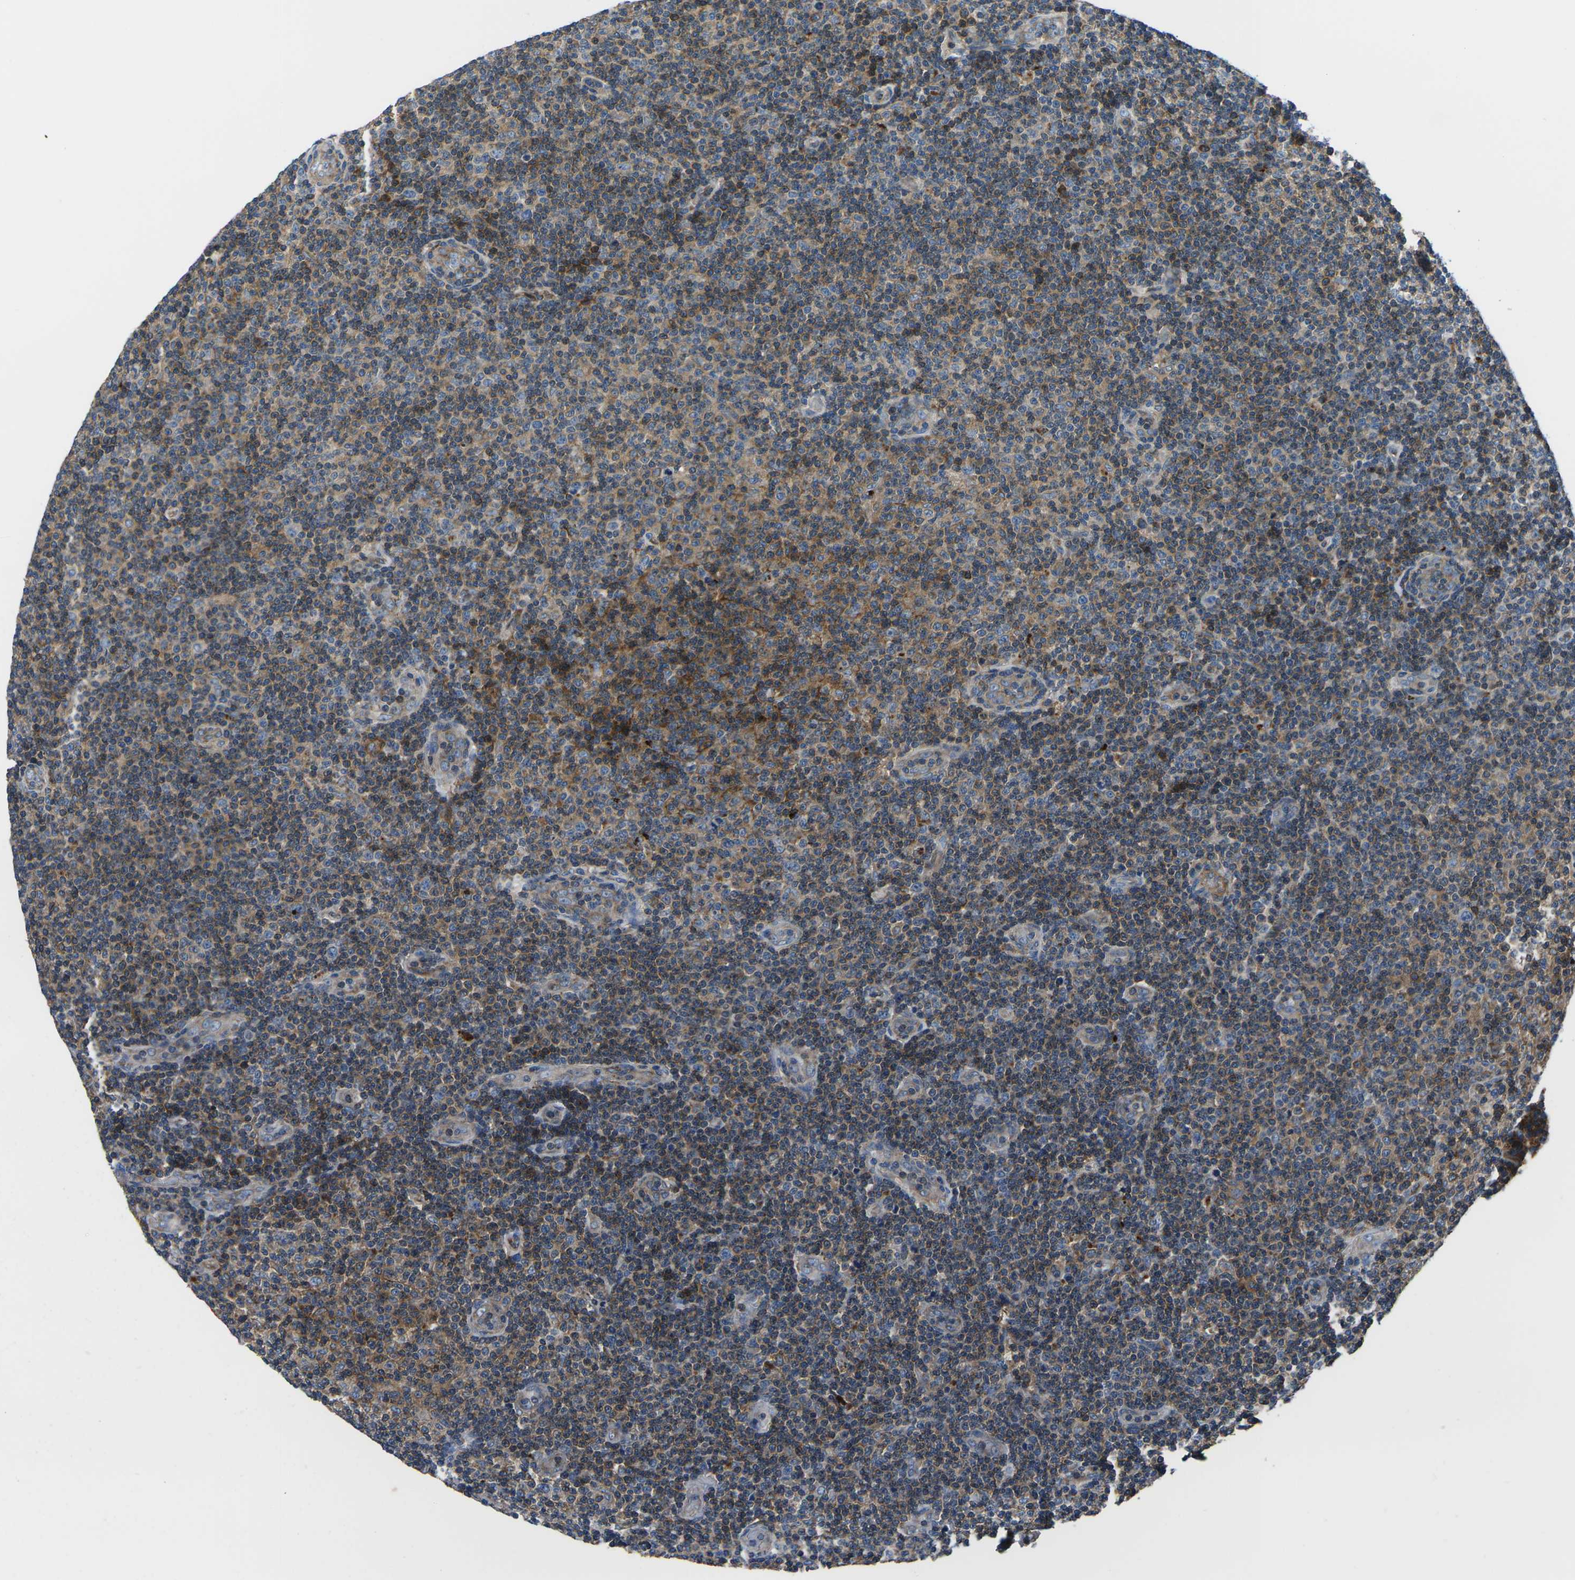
{"staining": {"intensity": "weak", "quantity": ">75%", "location": "cytoplasmic/membranous"}, "tissue": "lymphoma", "cell_type": "Tumor cells", "image_type": "cancer", "snomed": [{"axis": "morphology", "description": "Malignant lymphoma, non-Hodgkin's type, Low grade"}, {"axis": "topography", "description": "Lymph node"}], "caption": "Immunohistochemical staining of human malignant lymphoma, non-Hodgkin's type (low-grade) demonstrates low levels of weak cytoplasmic/membranous protein positivity in approximately >75% of tumor cells. (DAB (3,3'-diaminobenzidine) IHC with brightfield microscopy, high magnification).", "gene": "KCNJ15", "patient": {"sex": "male", "age": 83}}